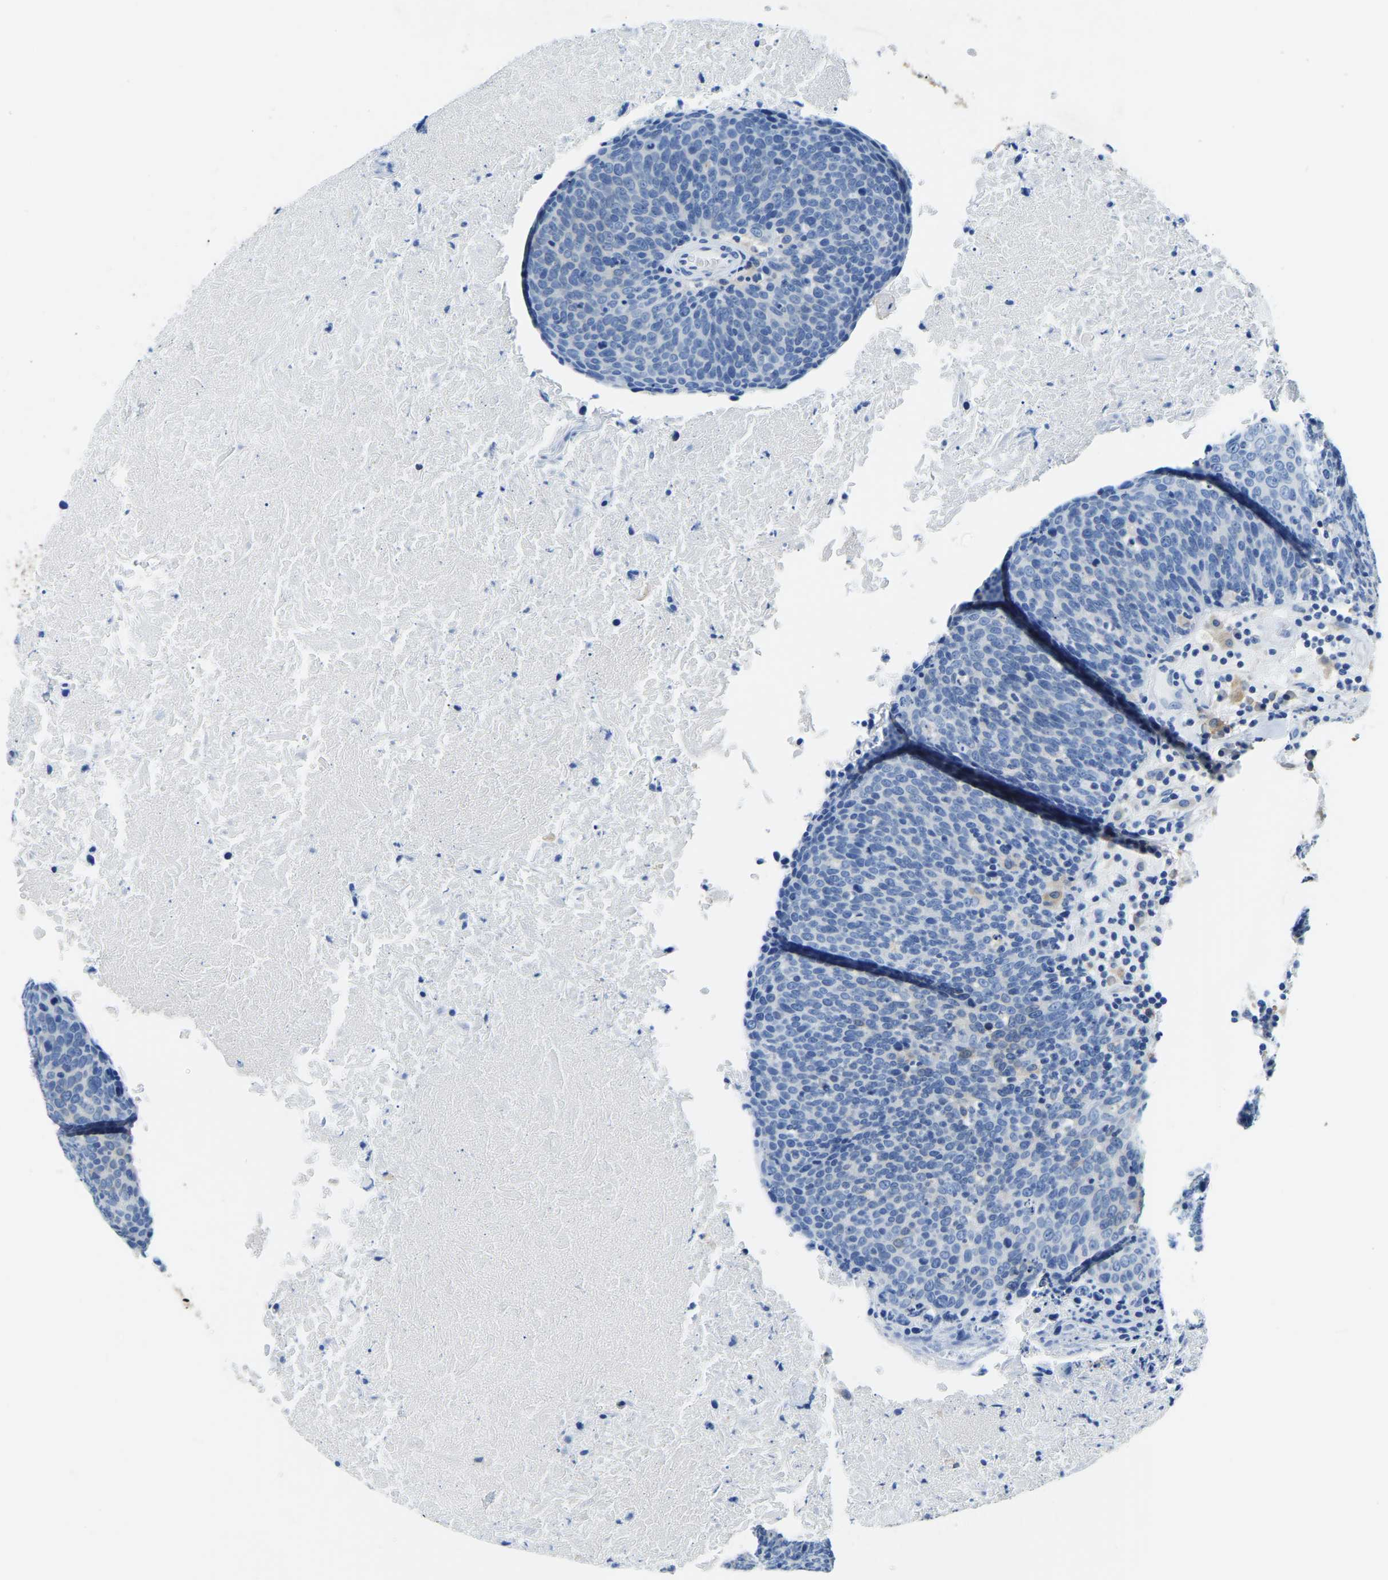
{"staining": {"intensity": "negative", "quantity": "none", "location": "none"}, "tissue": "head and neck cancer", "cell_type": "Tumor cells", "image_type": "cancer", "snomed": [{"axis": "morphology", "description": "Squamous cell carcinoma, NOS"}, {"axis": "morphology", "description": "Squamous cell carcinoma, metastatic, NOS"}, {"axis": "topography", "description": "Lymph node"}, {"axis": "topography", "description": "Head-Neck"}], "caption": "IHC micrograph of human head and neck squamous cell carcinoma stained for a protein (brown), which demonstrates no positivity in tumor cells.", "gene": "ZDHHC13", "patient": {"sex": "male", "age": 62}}